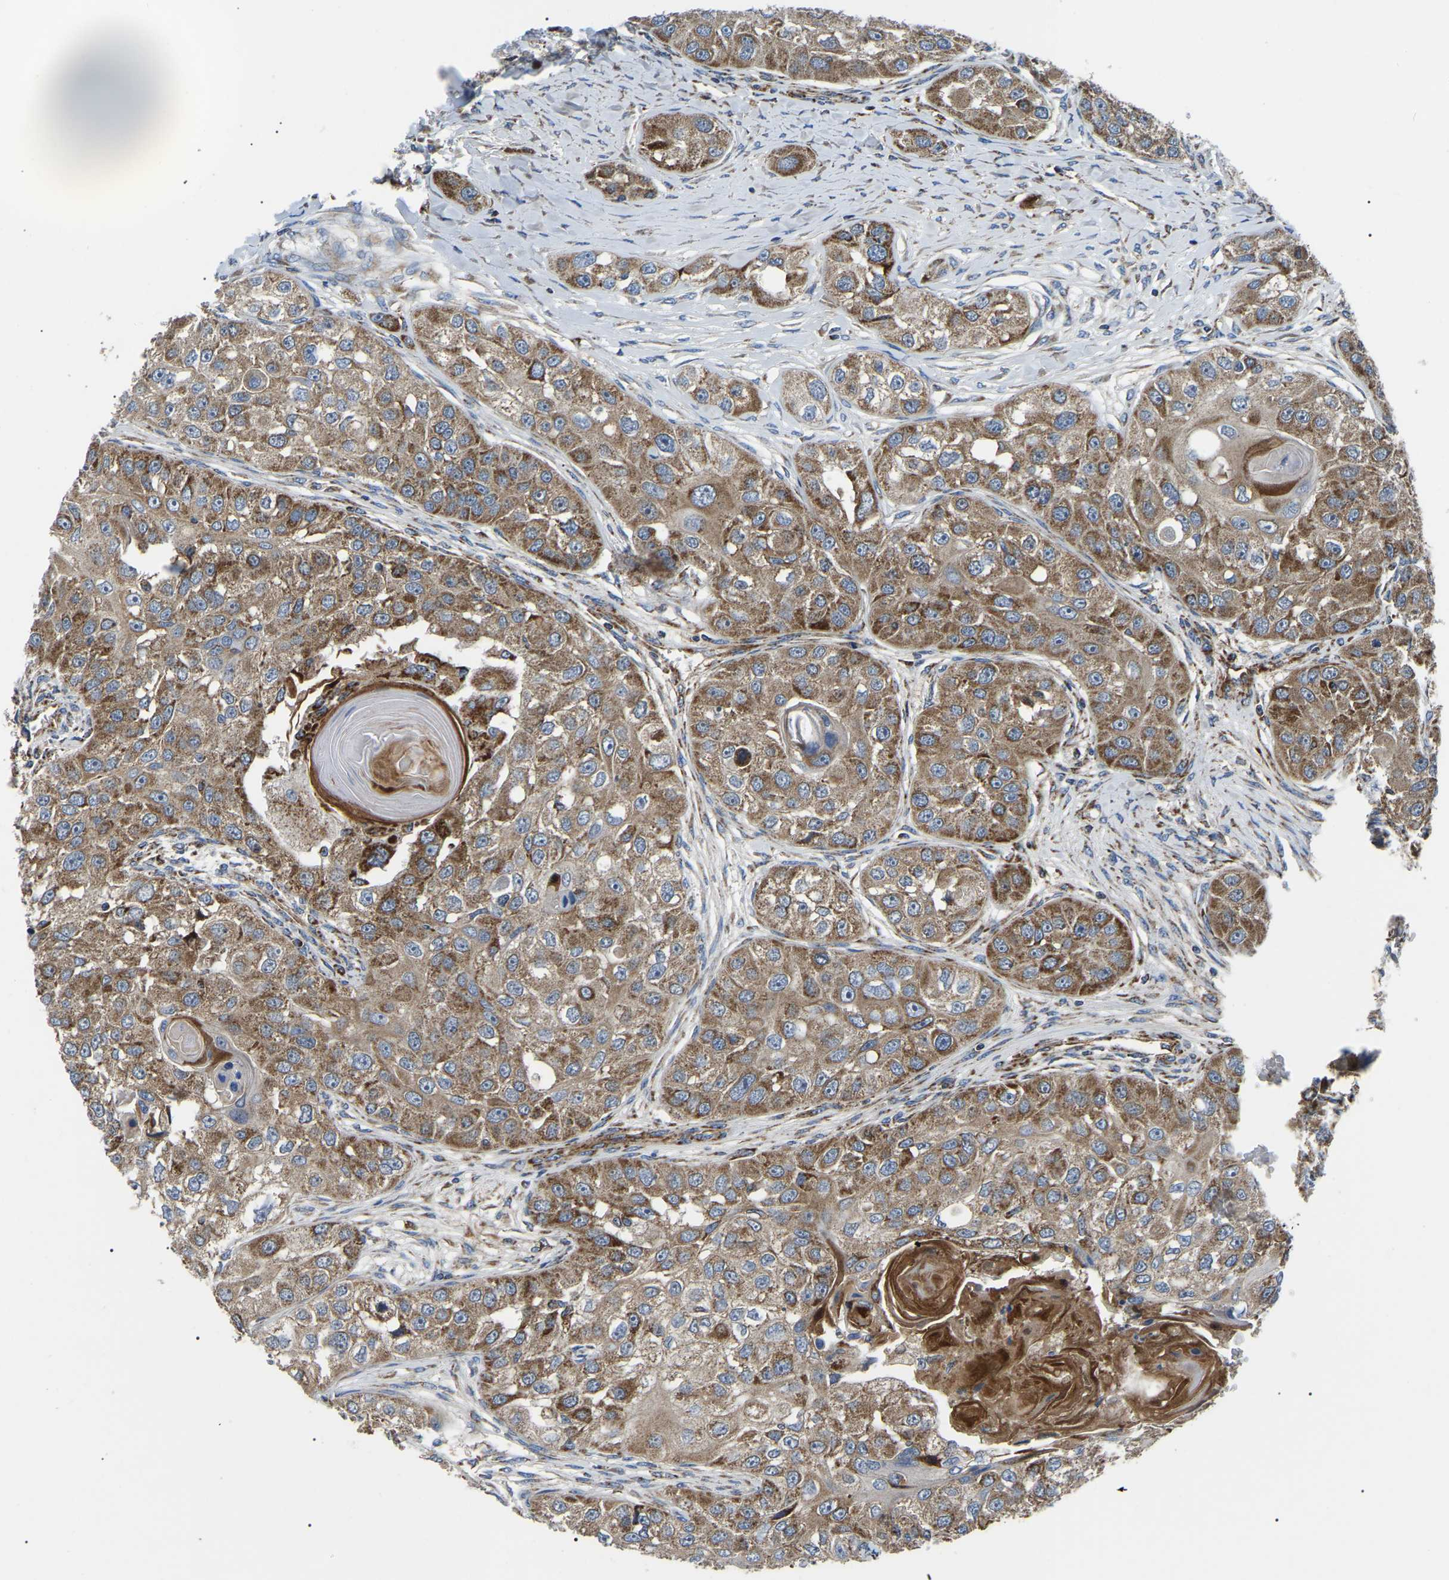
{"staining": {"intensity": "moderate", "quantity": ">75%", "location": "cytoplasmic/membranous"}, "tissue": "head and neck cancer", "cell_type": "Tumor cells", "image_type": "cancer", "snomed": [{"axis": "morphology", "description": "Normal tissue, NOS"}, {"axis": "morphology", "description": "Squamous cell carcinoma, NOS"}, {"axis": "topography", "description": "Skeletal muscle"}, {"axis": "topography", "description": "Head-Neck"}], "caption": "Head and neck squamous cell carcinoma stained for a protein reveals moderate cytoplasmic/membranous positivity in tumor cells.", "gene": "PPM1E", "patient": {"sex": "male", "age": 51}}